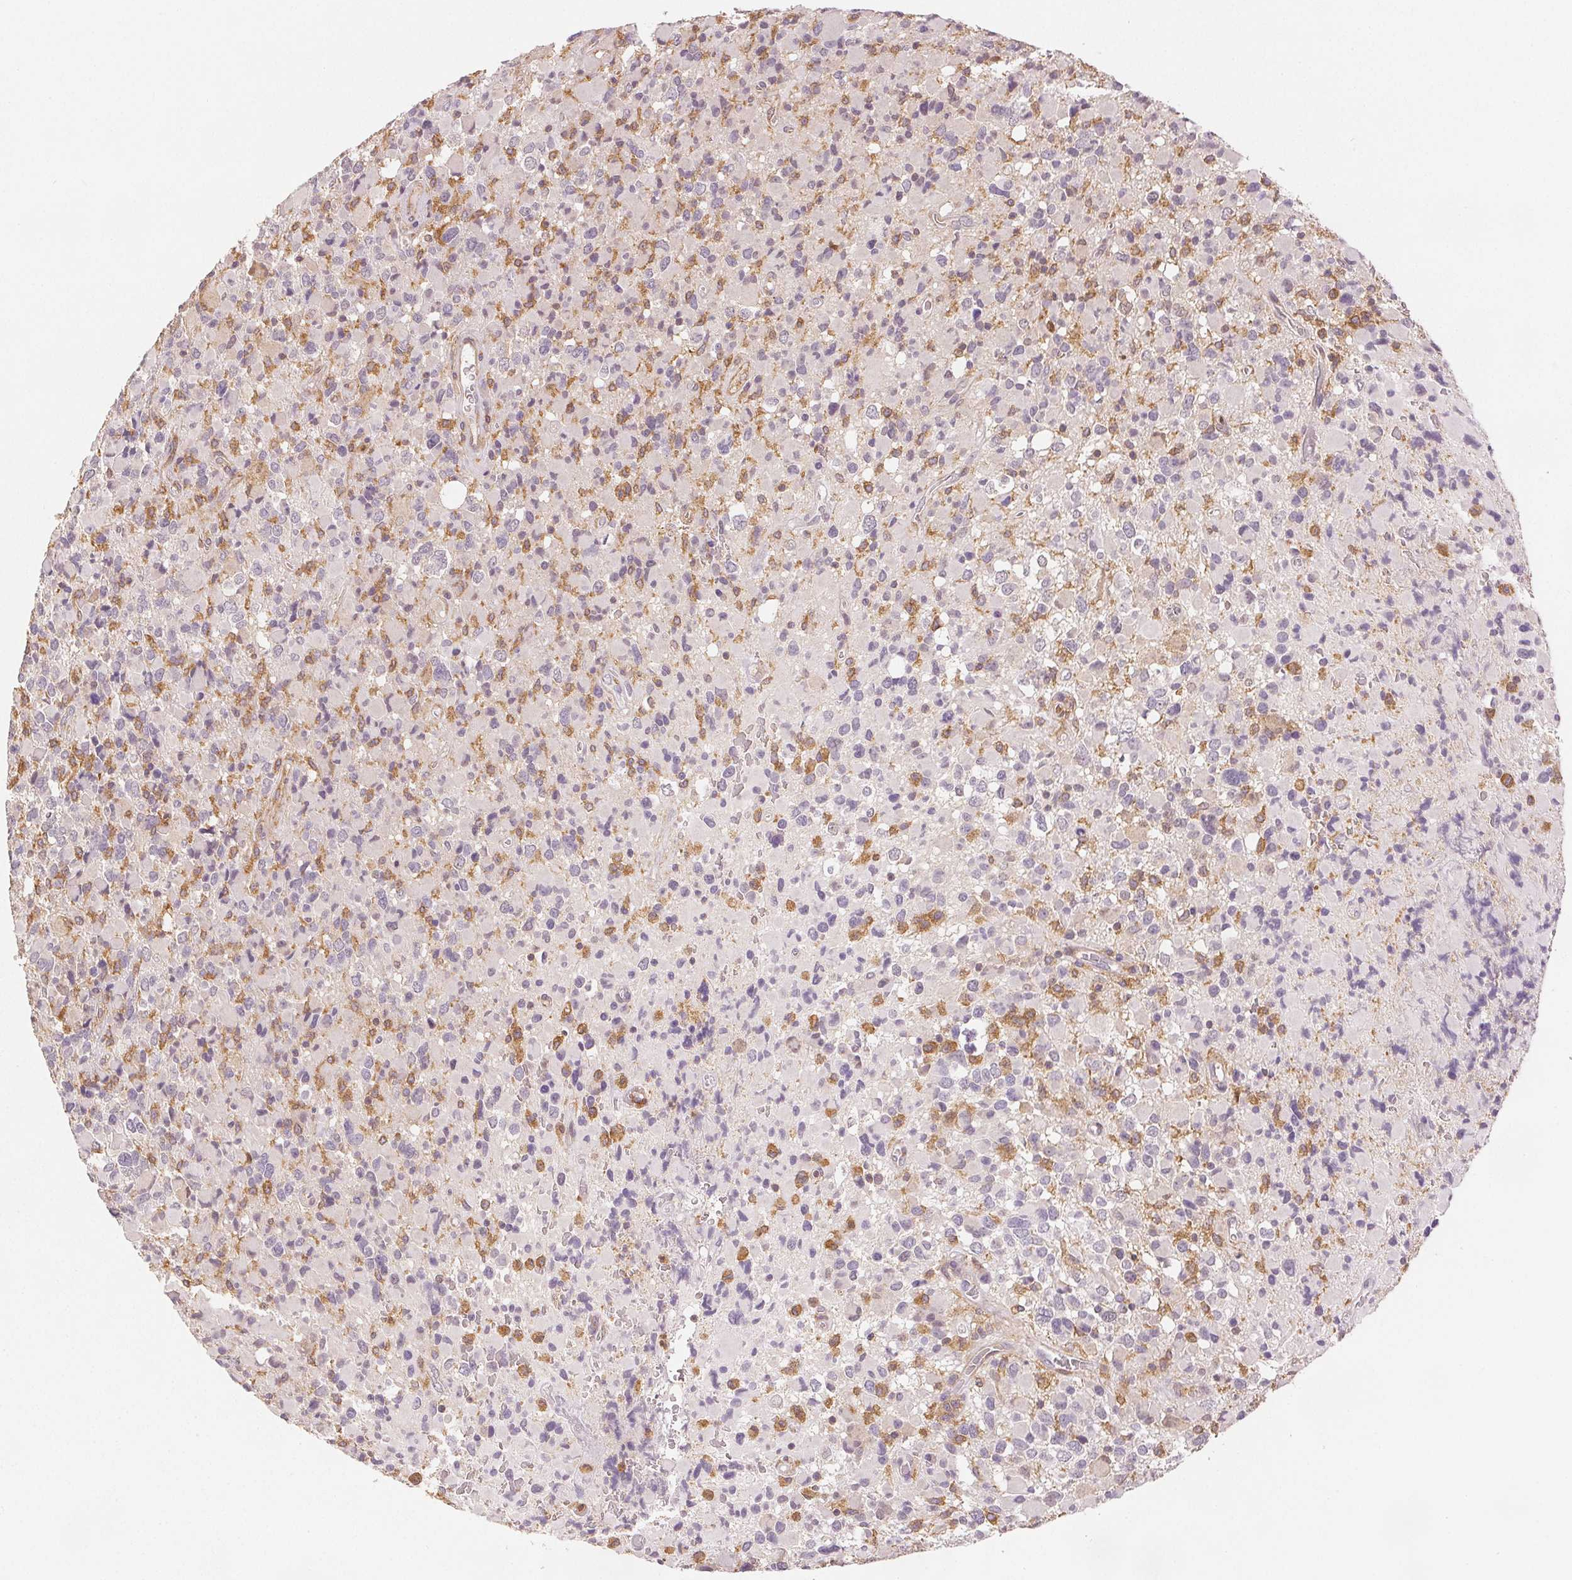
{"staining": {"intensity": "moderate", "quantity": "<25%", "location": "cytoplasmic/membranous"}, "tissue": "glioma", "cell_type": "Tumor cells", "image_type": "cancer", "snomed": [{"axis": "morphology", "description": "Glioma, malignant, High grade"}, {"axis": "topography", "description": "Brain"}], "caption": "IHC (DAB (3,3'-diaminobenzidine)) staining of malignant glioma (high-grade) shows moderate cytoplasmic/membranous protein staining in about <25% of tumor cells.", "gene": "DIAPH2", "patient": {"sex": "female", "age": 40}}